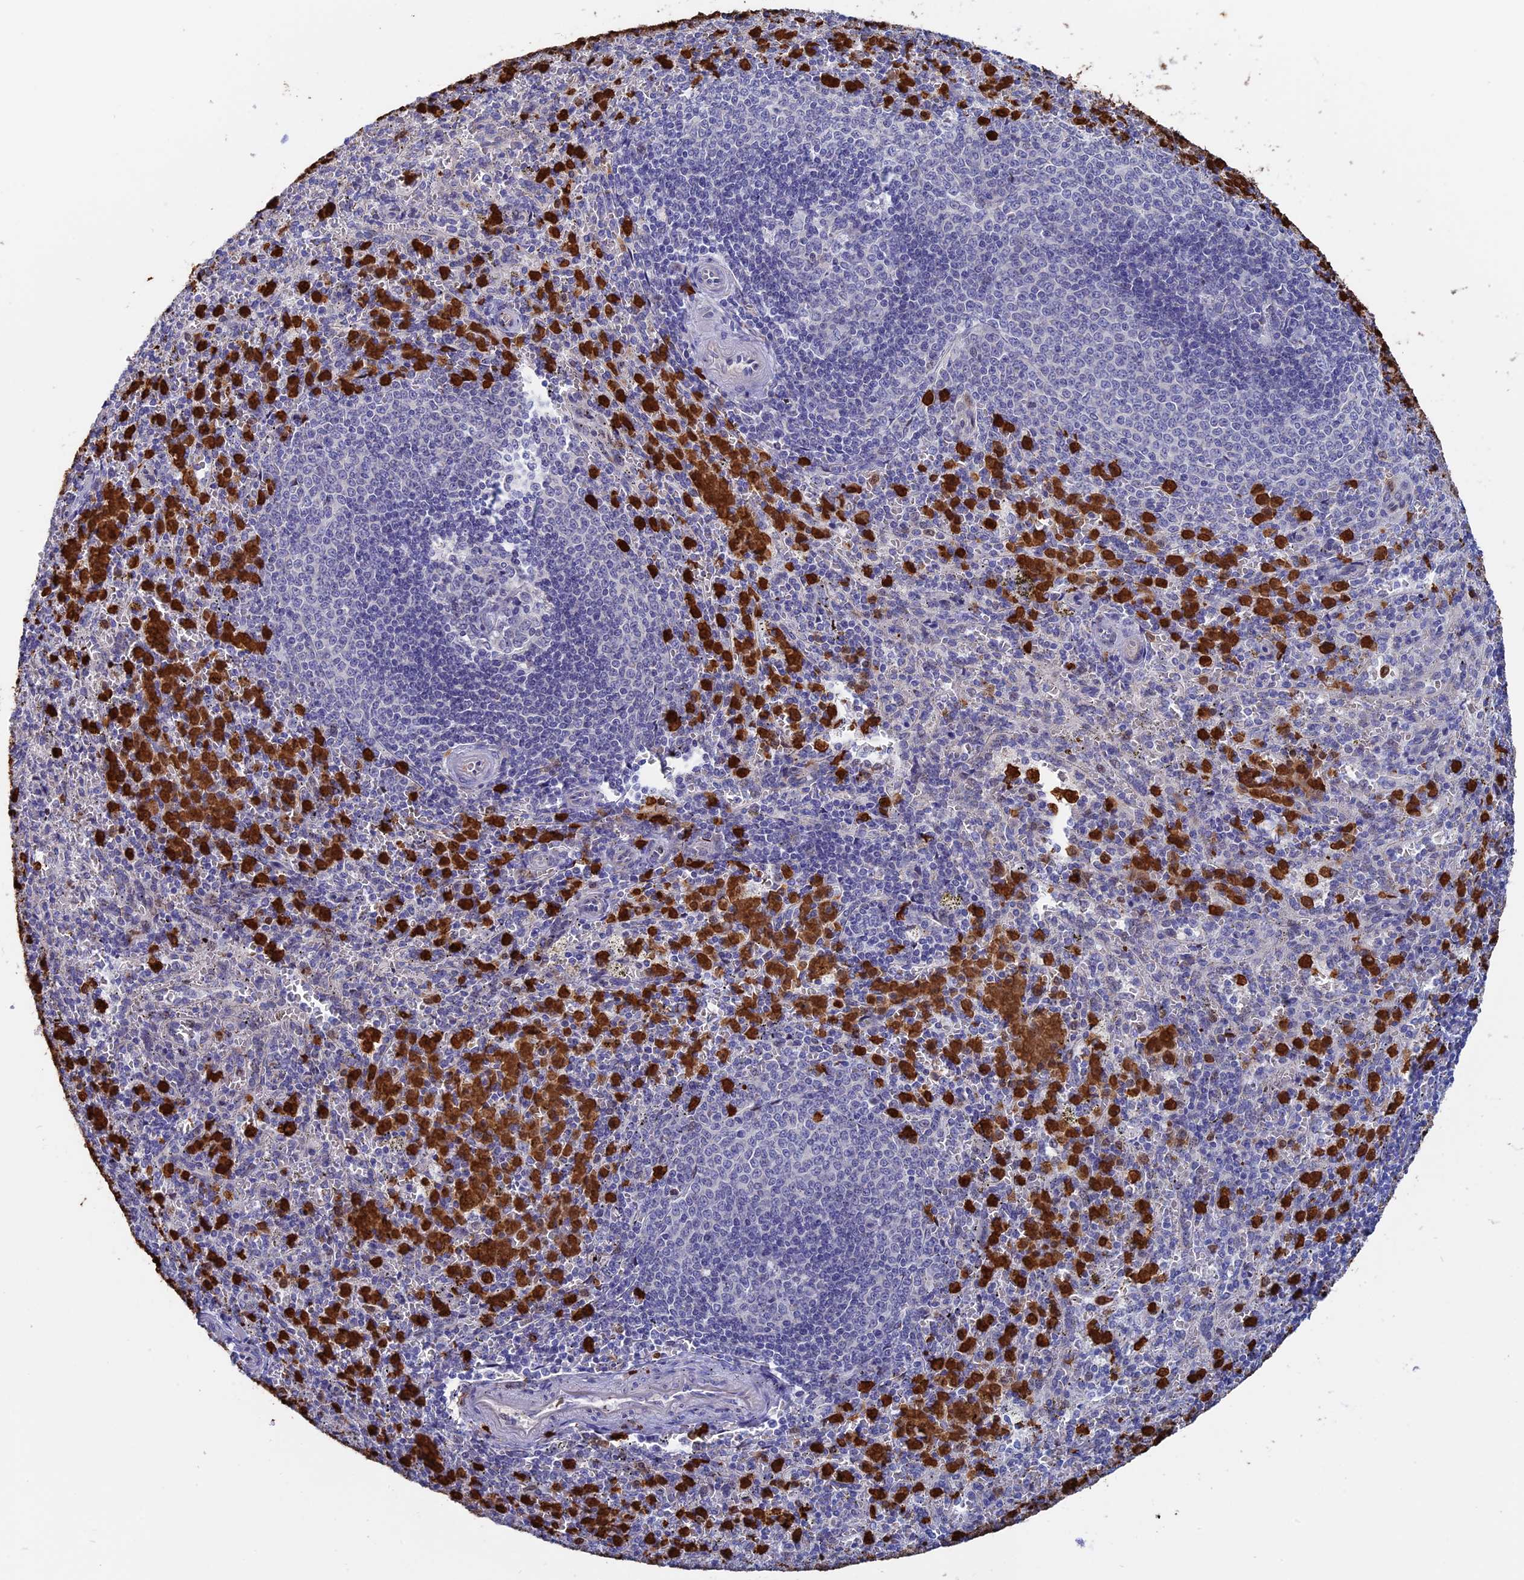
{"staining": {"intensity": "strong", "quantity": "25%-75%", "location": "cytoplasmic/membranous,nuclear"}, "tissue": "spleen", "cell_type": "Cells in red pulp", "image_type": "normal", "snomed": [{"axis": "morphology", "description": "Normal tissue, NOS"}, {"axis": "topography", "description": "Spleen"}], "caption": "Spleen stained with DAB immunohistochemistry (IHC) reveals high levels of strong cytoplasmic/membranous,nuclear staining in about 25%-75% of cells in red pulp.", "gene": "SLC26A1", "patient": {"sex": "female", "age": 21}}